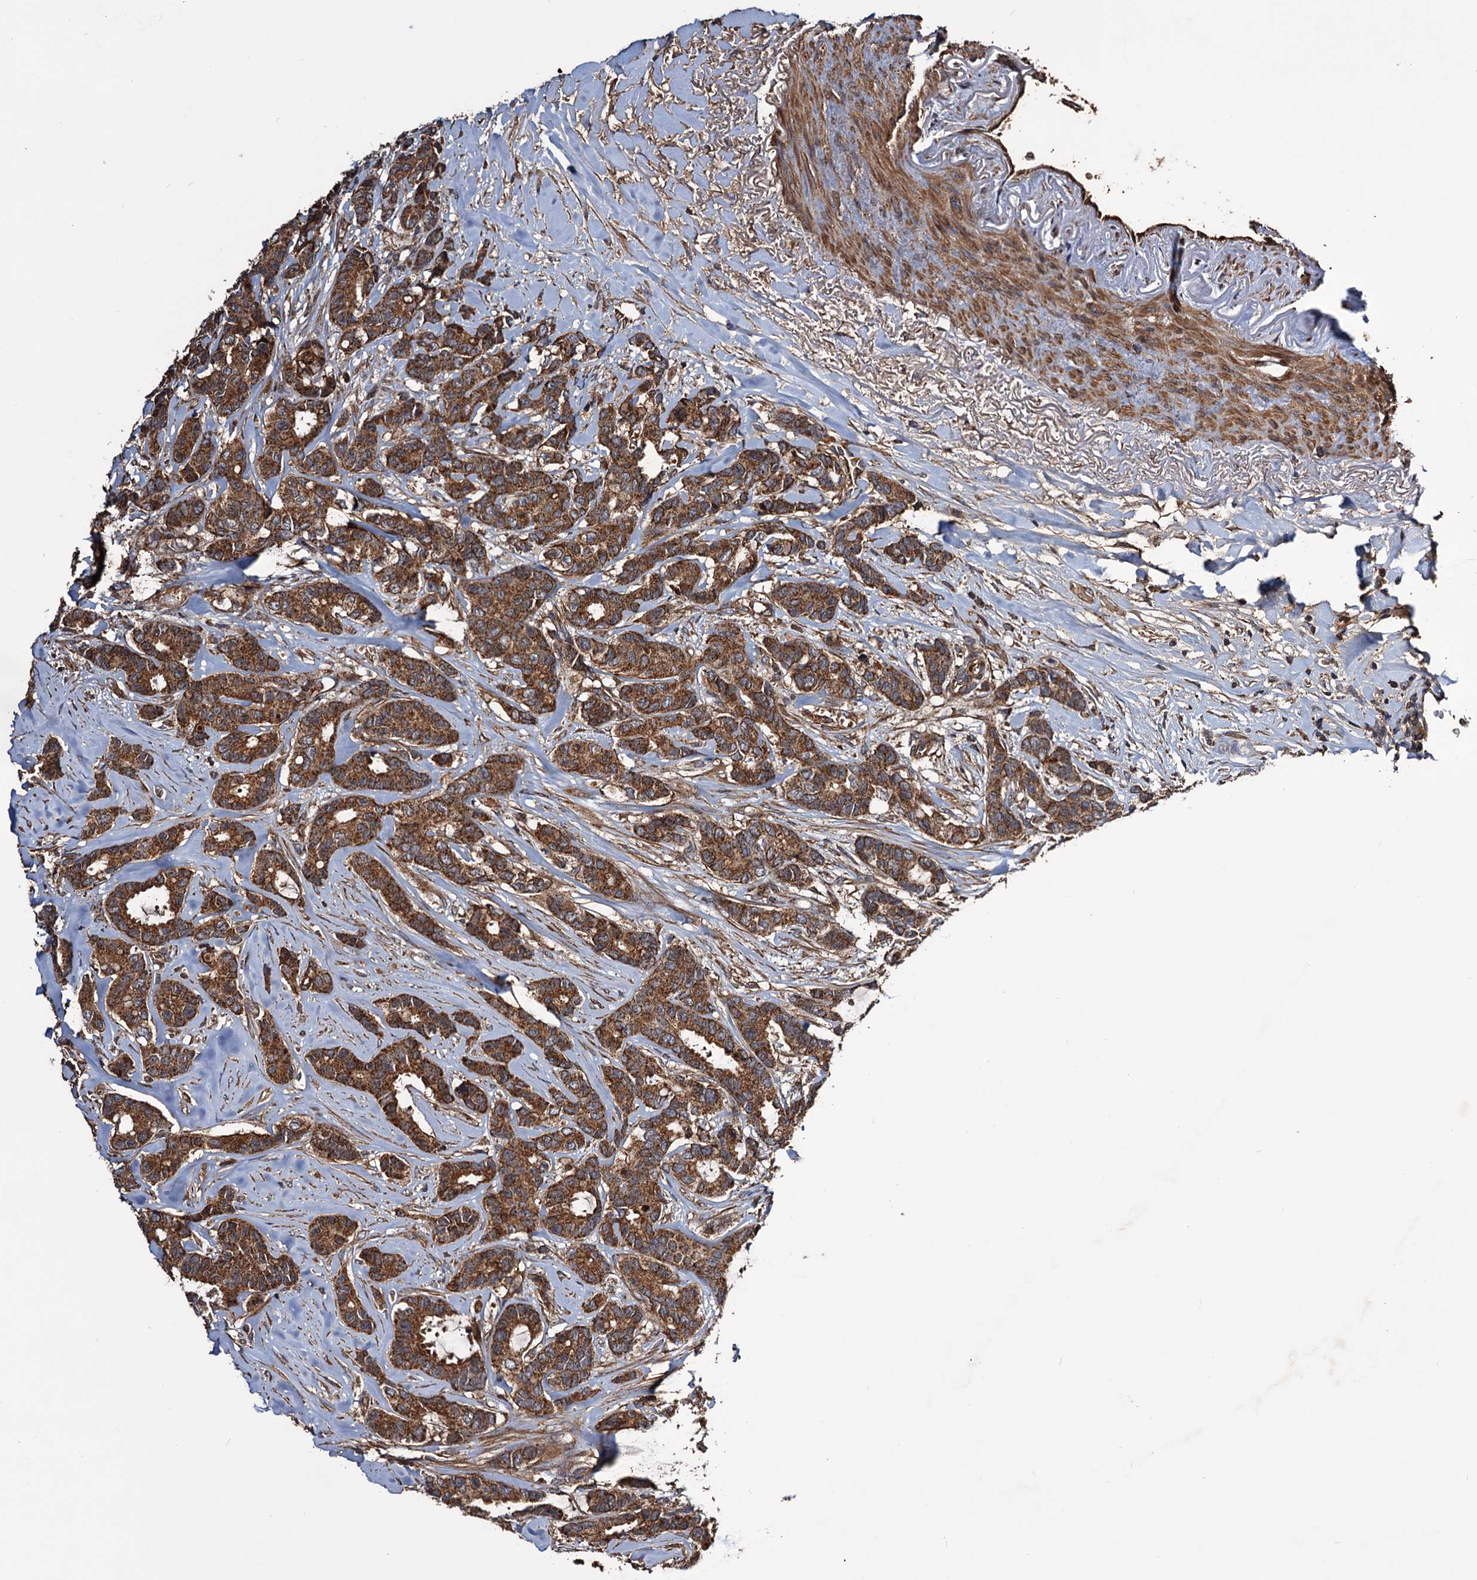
{"staining": {"intensity": "strong", "quantity": ">75%", "location": "cytoplasmic/membranous"}, "tissue": "breast cancer", "cell_type": "Tumor cells", "image_type": "cancer", "snomed": [{"axis": "morphology", "description": "Duct carcinoma"}, {"axis": "topography", "description": "Breast"}], "caption": "Breast cancer (intraductal carcinoma) stained with DAB IHC demonstrates high levels of strong cytoplasmic/membranous staining in about >75% of tumor cells.", "gene": "MRPL42", "patient": {"sex": "female", "age": 87}}